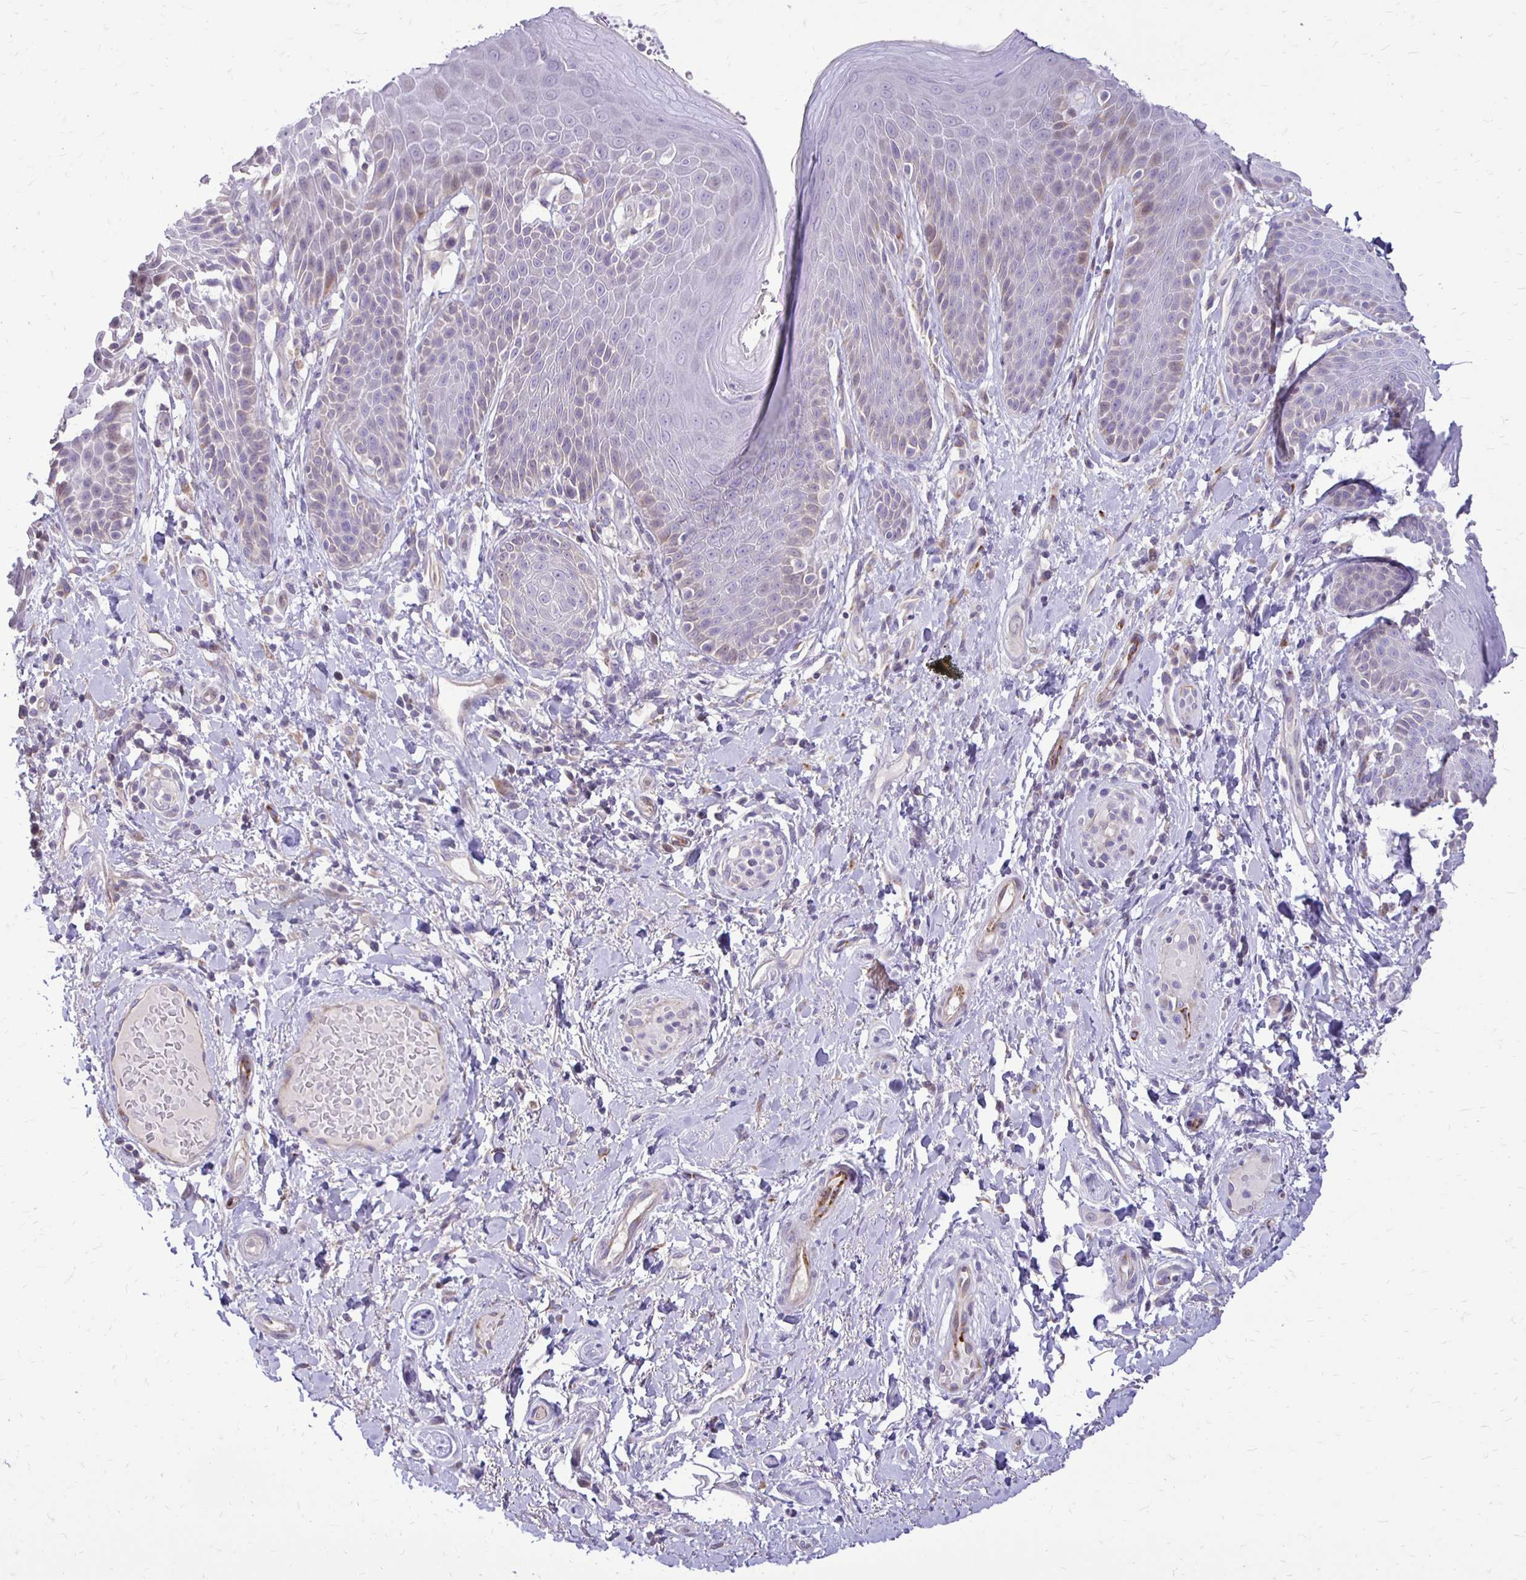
{"staining": {"intensity": "weak", "quantity": "<25%", "location": "cytoplasmic/membranous"}, "tissue": "skin", "cell_type": "Epidermal cells", "image_type": "normal", "snomed": [{"axis": "morphology", "description": "Normal tissue, NOS"}, {"axis": "topography", "description": "Anal"}, {"axis": "topography", "description": "Peripheral nerve tissue"}], "caption": "Epidermal cells are negative for protein expression in normal human skin. (DAB (3,3'-diaminobenzidine) IHC, high magnification).", "gene": "GAS2", "patient": {"sex": "male", "age": 51}}